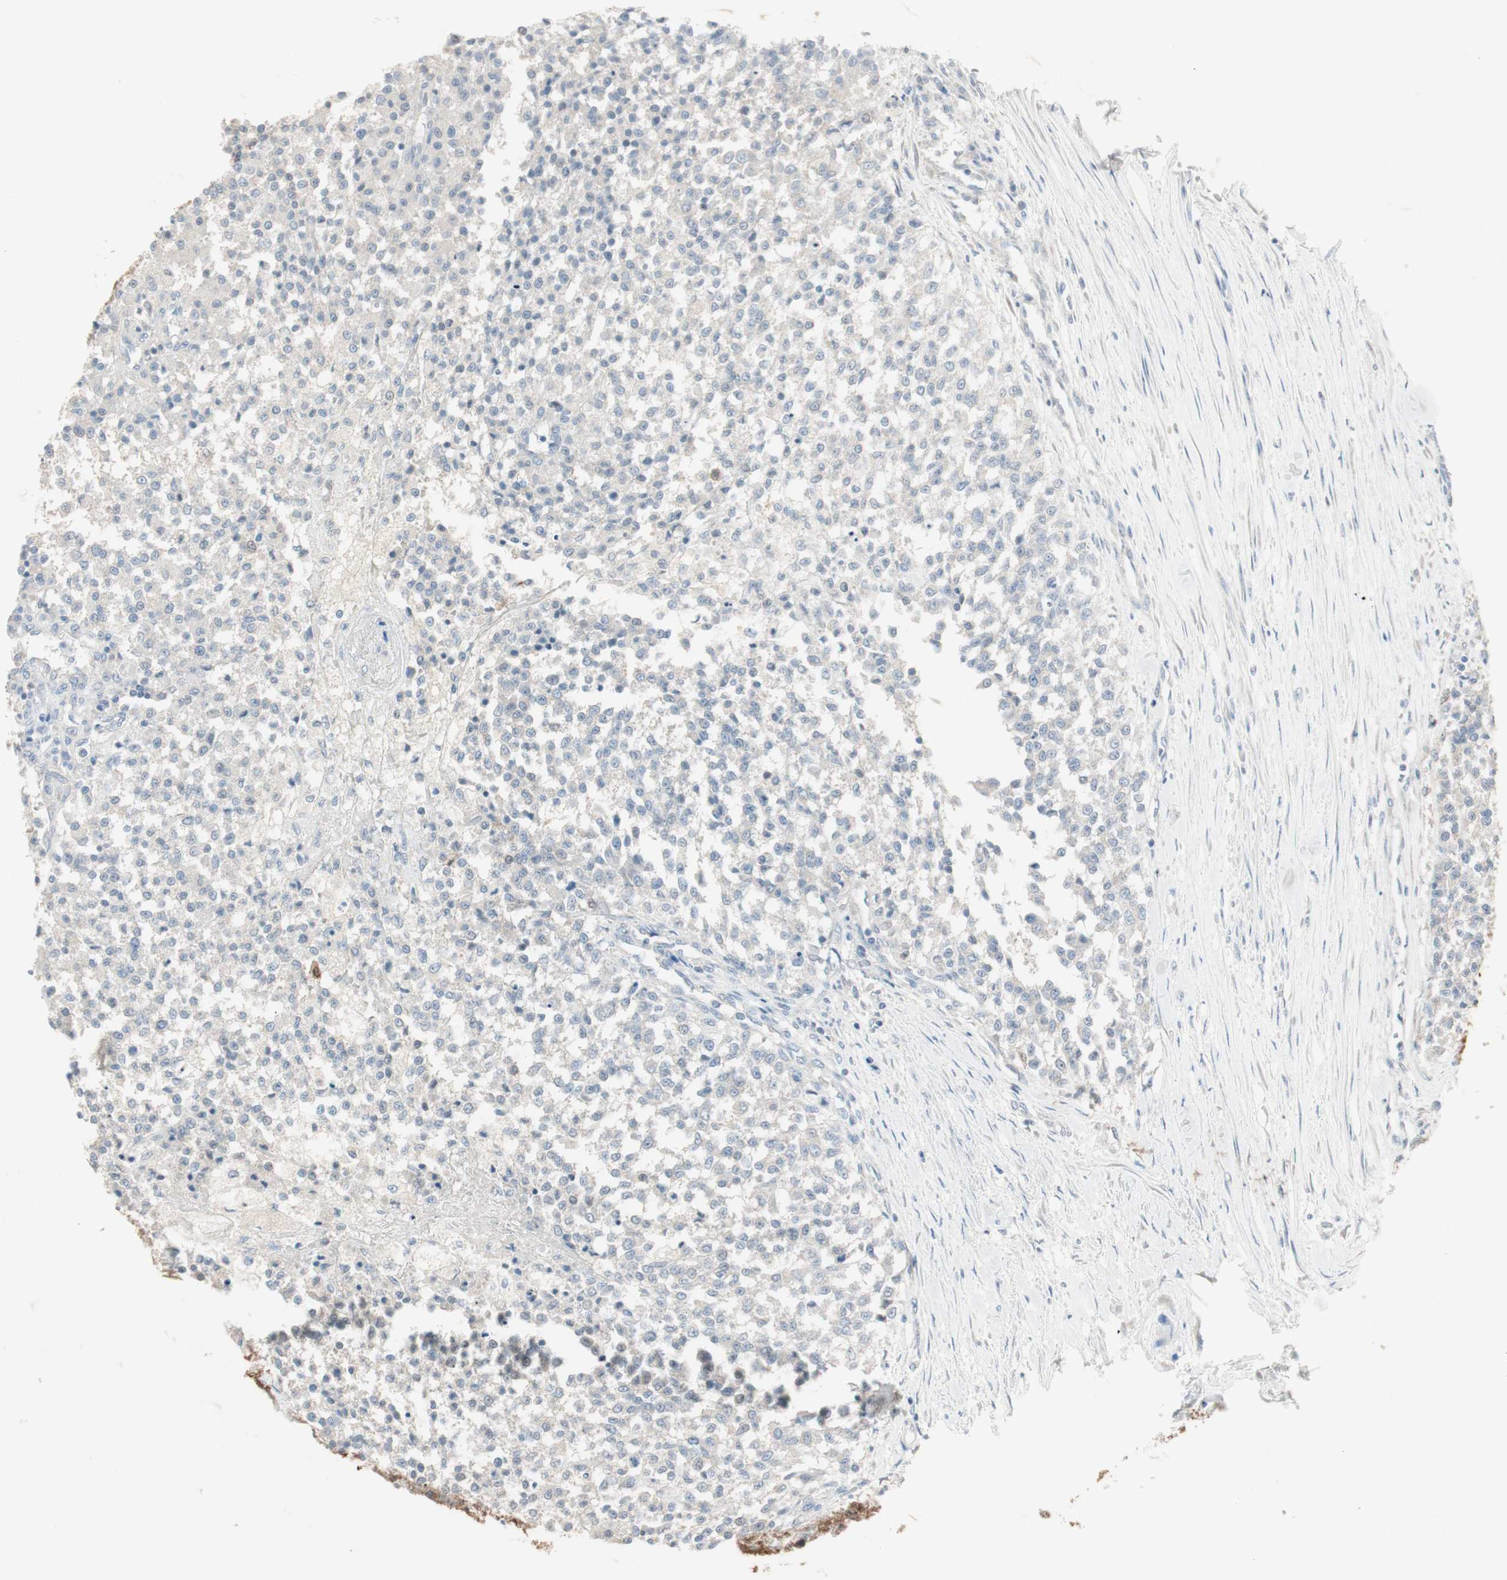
{"staining": {"intensity": "negative", "quantity": "none", "location": "none"}, "tissue": "testis cancer", "cell_type": "Tumor cells", "image_type": "cancer", "snomed": [{"axis": "morphology", "description": "Seminoma, NOS"}, {"axis": "topography", "description": "Testis"}], "caption": "IHC photomicrograph of neoplastic tissue: testis cancer stained with DAB shows no significant protein positivity in tumor cells.", "gene": "KHK", "patient": {"sex": "male", "age": 59}}